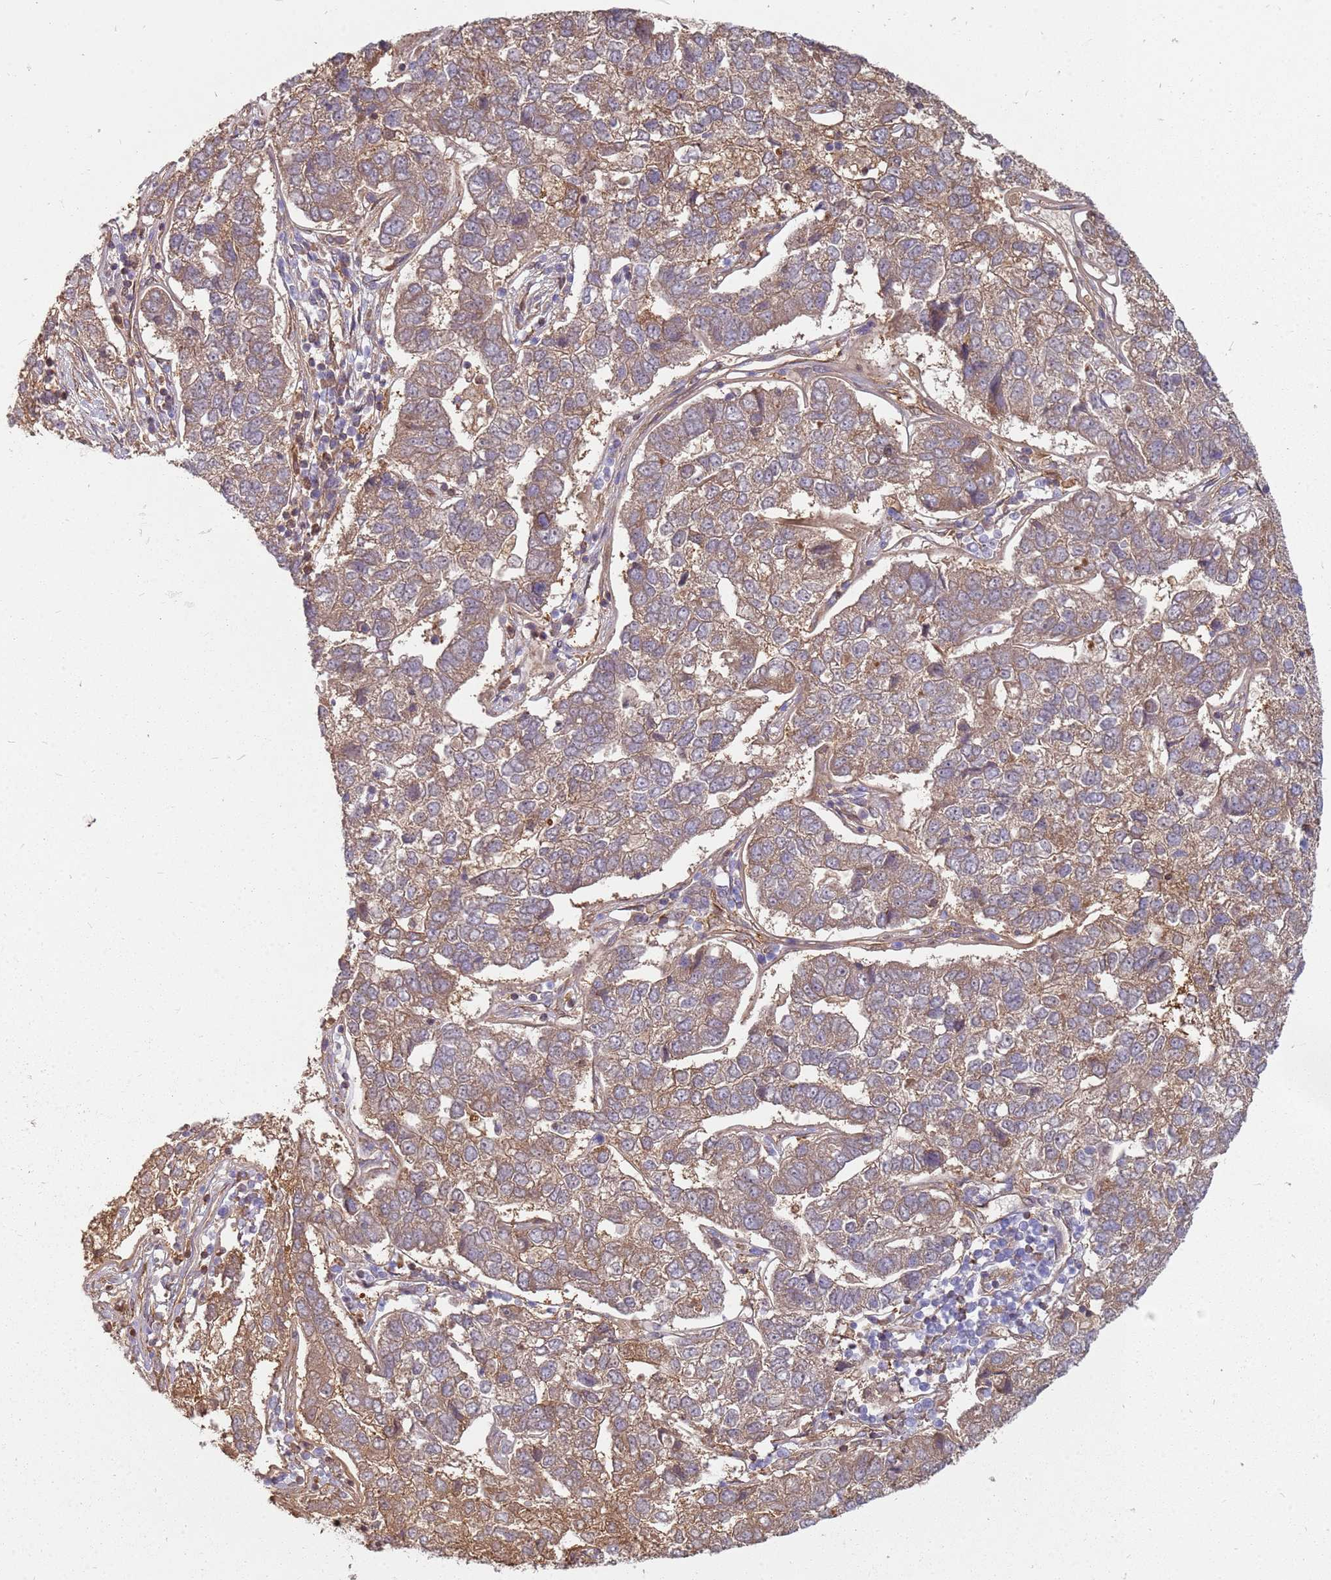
{"staining": {"intensity": "moderate", "quantity": ">75%", "location": "cytoplasmic/membranous"}, "tissue": "pancreatic cancer", "cell_type": "Tumor cells", "image_type": "cancer", "snomed": [{"axis": "morphology", "description": "Adenocarcinoma, NOS"}, {"axis": "topography", "description": "Pancreas"}], "caption": "Brown immunohistochemical staining in human pancreatic cancer (adenocarcinoma) demonstrates moderate cytoplasmic/membranous staining in about >75% of tumor cells. (Stains: DAB in brown, nuclei in blue, Microscopy: brightfield microscopy at high magnification).", "gene": "NUDT14", "patient": {"sex": "female", "age": 61}}